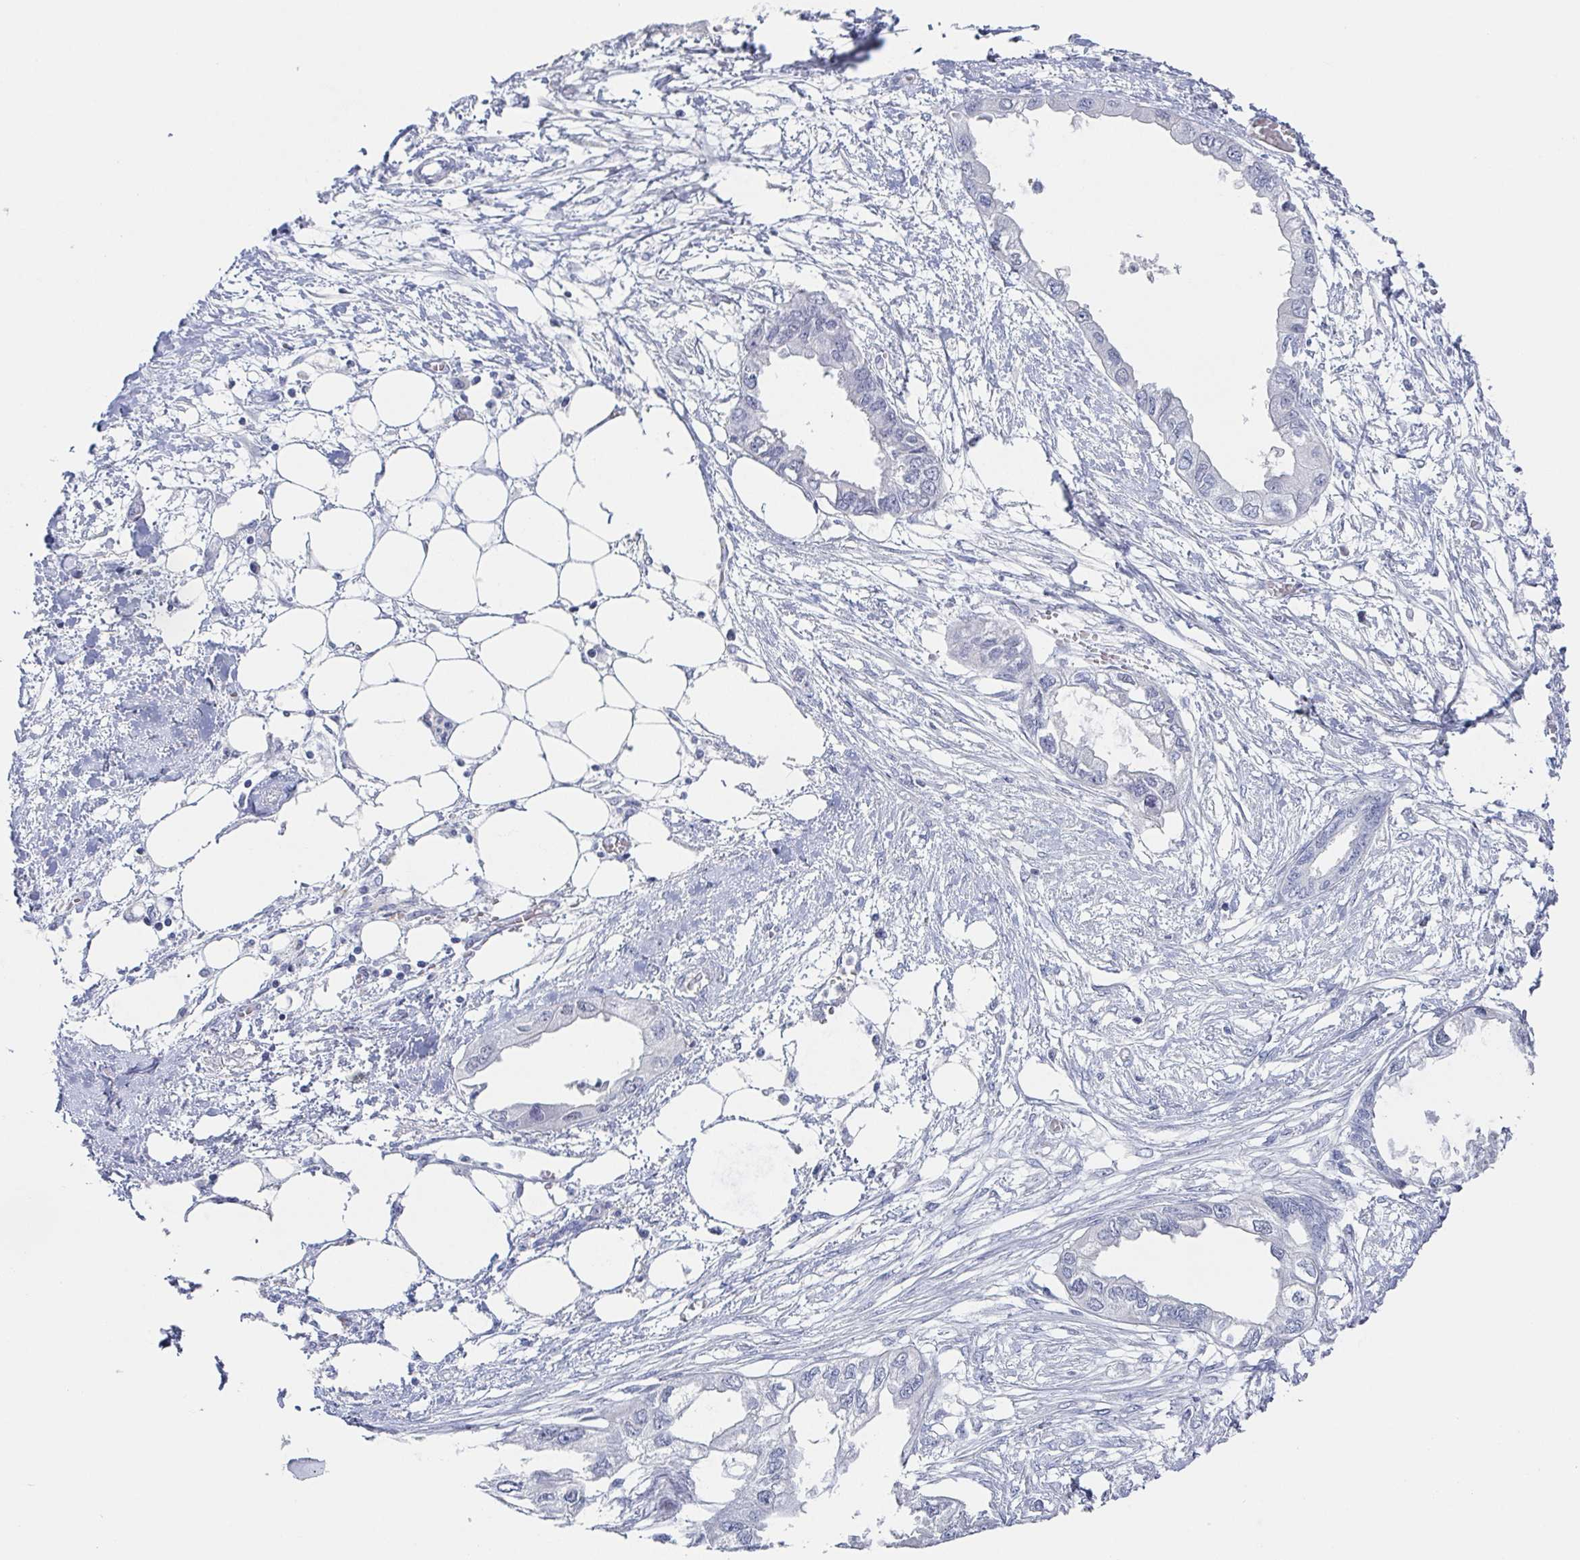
{"staining": {"intensity": "negative", "quantity": "none", "location": "none"}, "tissue": "endometrial cancer", "cell_type": "Tumor cells", "image_type": "cancer", "snomed": [{"axis": "morphology", "description": "Adenocarcinoma, NOS"}, {"axis": "morphology", "description": "Adenocarcinoma, metastatic, NOS"}, {"axis": "topography", "description": "Adipose tissue"}, {"axis": "topography", "description": "Endometrium"}], "caption": "DAB (3,3'-diaminobenzidine) immunohistochemical staining of endometrial adenocarcinoma displays no significant expression in tumor cells.", "gene": "RHOV", "patient": {"sex": "female", "age": 67}}